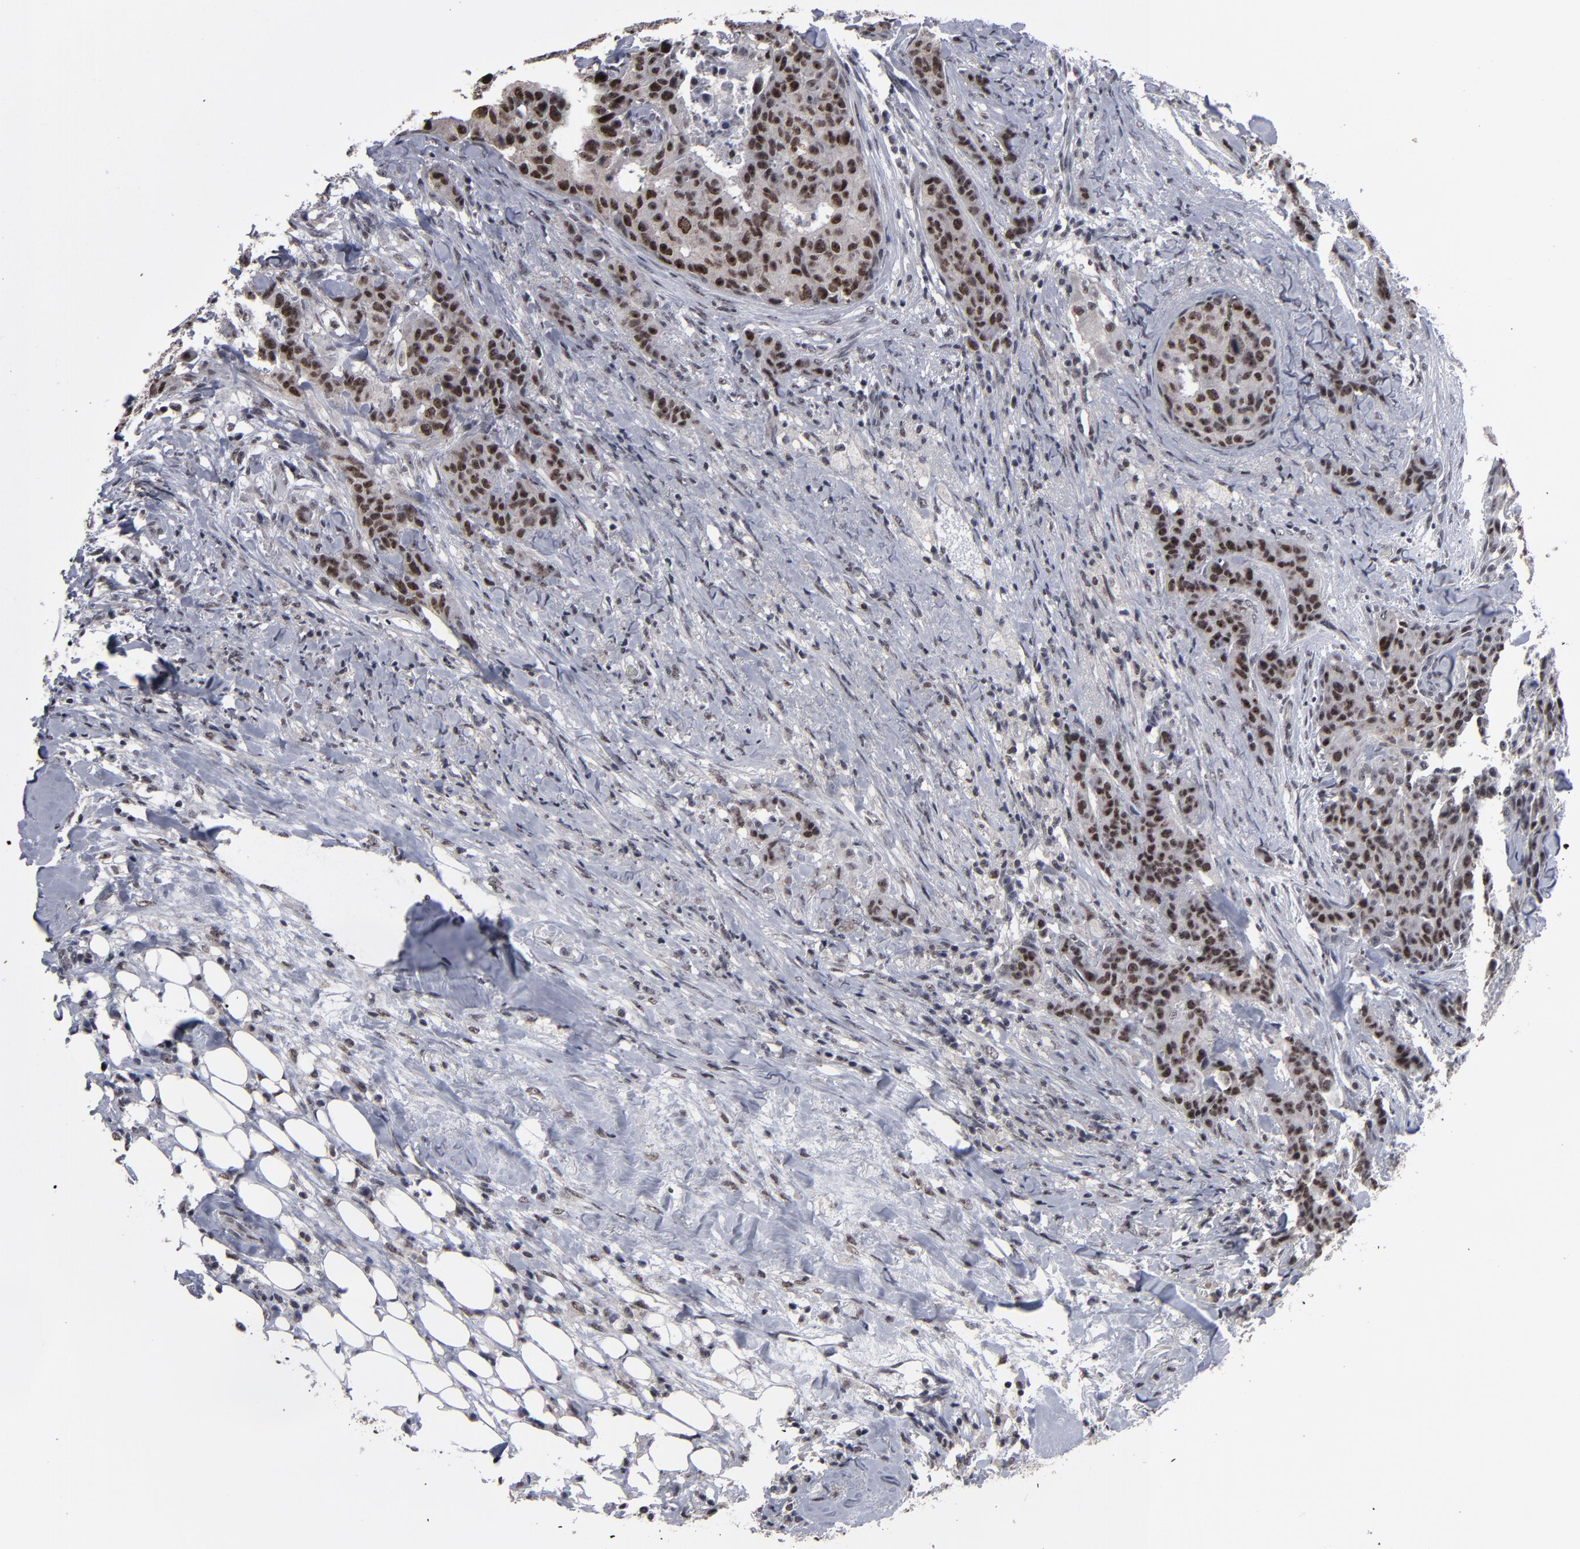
{"staining": {"intensity": "strong", "quantity": ">75%", "location": "nuclear"}, "tissue": "breast cancer", "cell_type": "Tumor cells", "image_type": "cancer", "snomed": [{"axis": "morphology", "description": "Duct carcinoma"}, {"axis": "topography", "description": "Breast"}], "caption": "A photomicrograph of breast cancer (intraductal carcinoma) stained for a protein displays strong nuclear brown staining in tumor cells.", "gene": "SSRP1", "patient": {"sex": "female", "age": 40}}